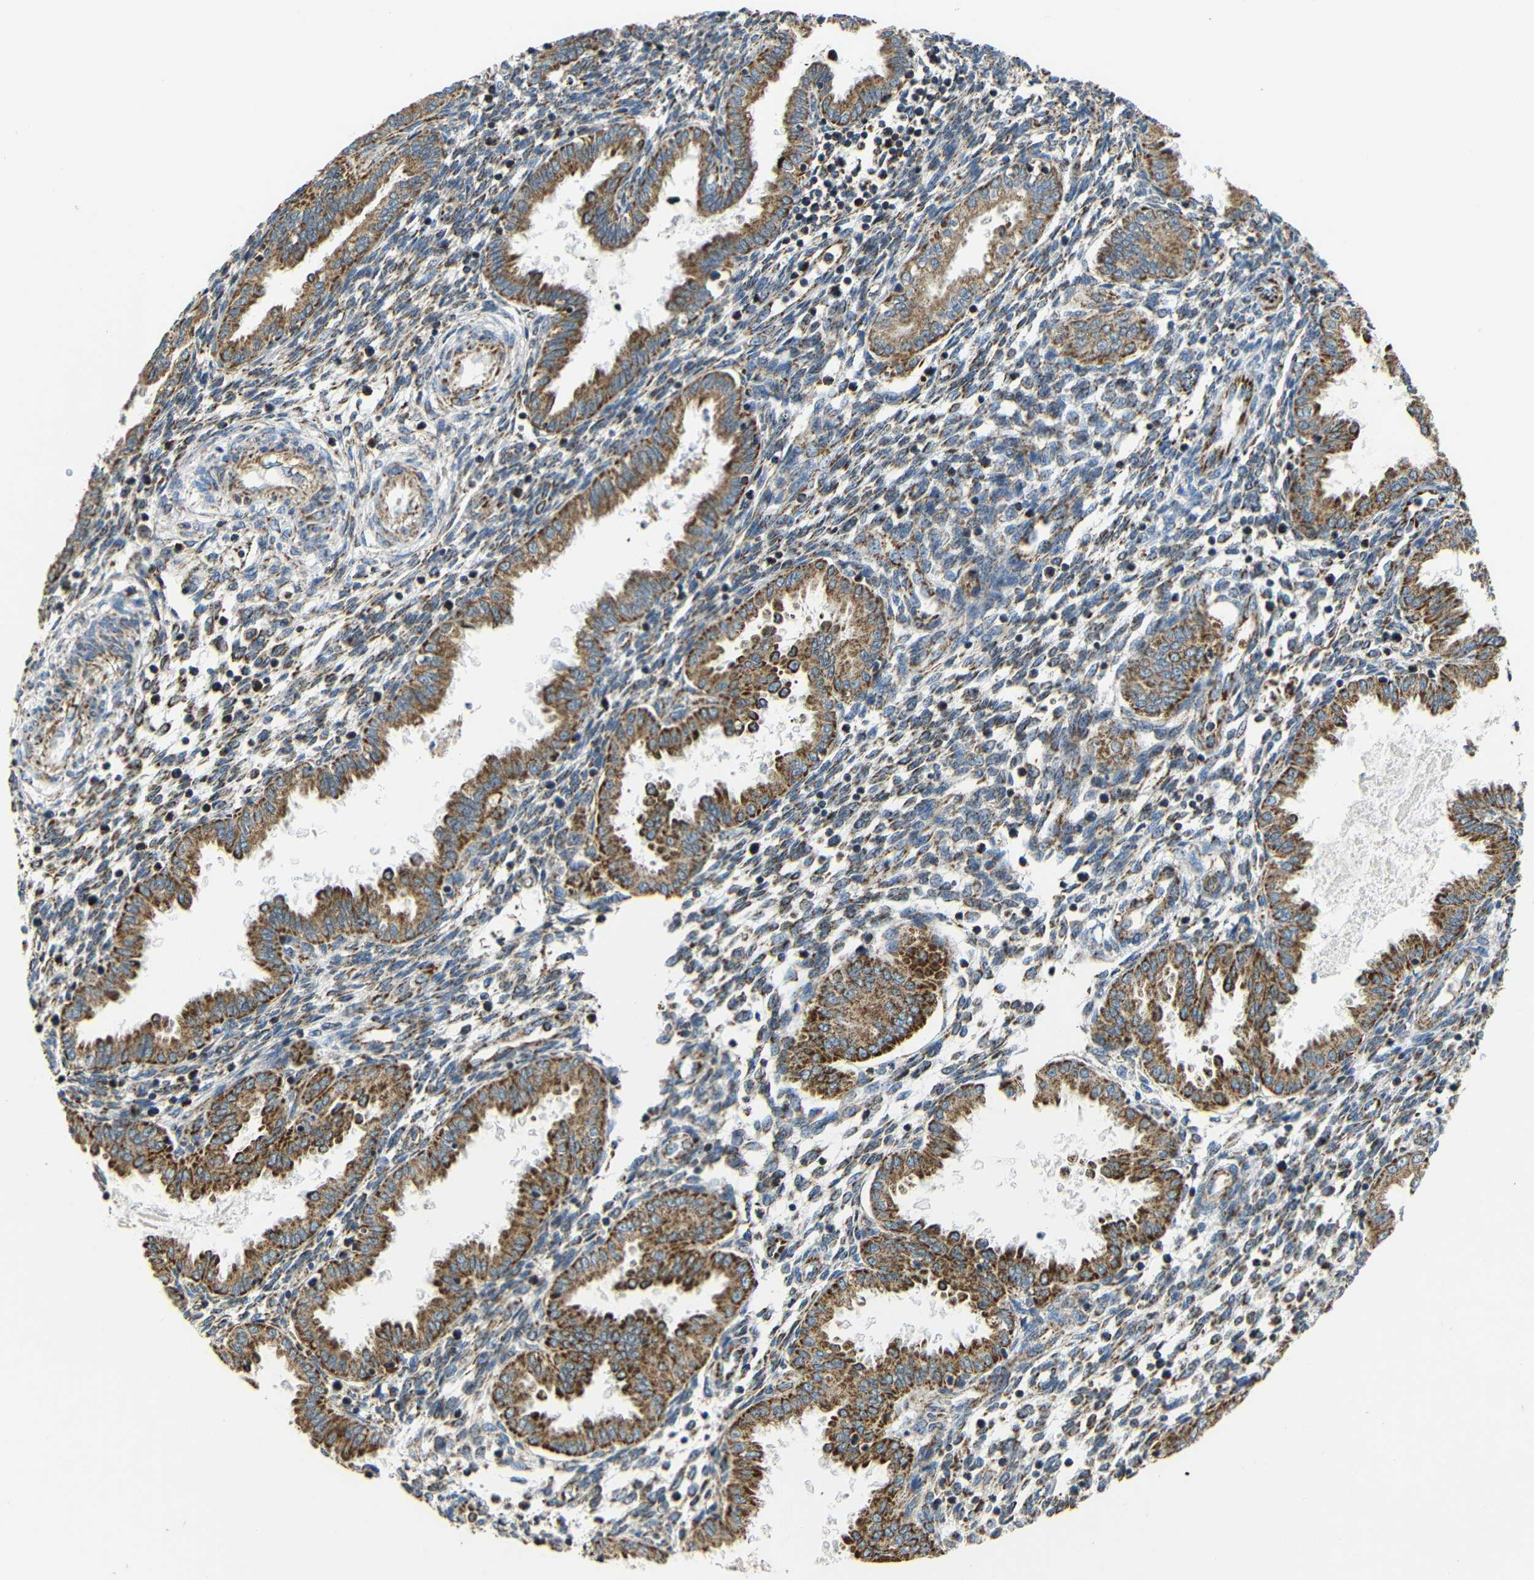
{"staining": {"intensity": "moderate", "quantity": "25%-75%", "location": "cytoplasmic/membranous"}, "tissue": "endometrium", "cell_type": "Cells in endometrial stroma", "image_type": "normal", "snomed": [{"axis": "morphology", "description": "Normal tissue, NOS"}, {"axis": "topography", "description": "Endometrium"}], "caption": "Immunohistochemistry (IHC) staining of normal endometrium, which exhibits medium levels of moderate cytoplasmic/membranous expression in about 25%-75% of cells in endometrial stroma indicating moderate cytoplasmic/membranous protein positivity. The staining was performed using DAB (3,3'-diaminobenzidine) (brown) for protein detection and nuclei were counterstained in hematoxylin (blue).", "gene": "NR3C2", "patient": {"sex": "female", "age": 33}}